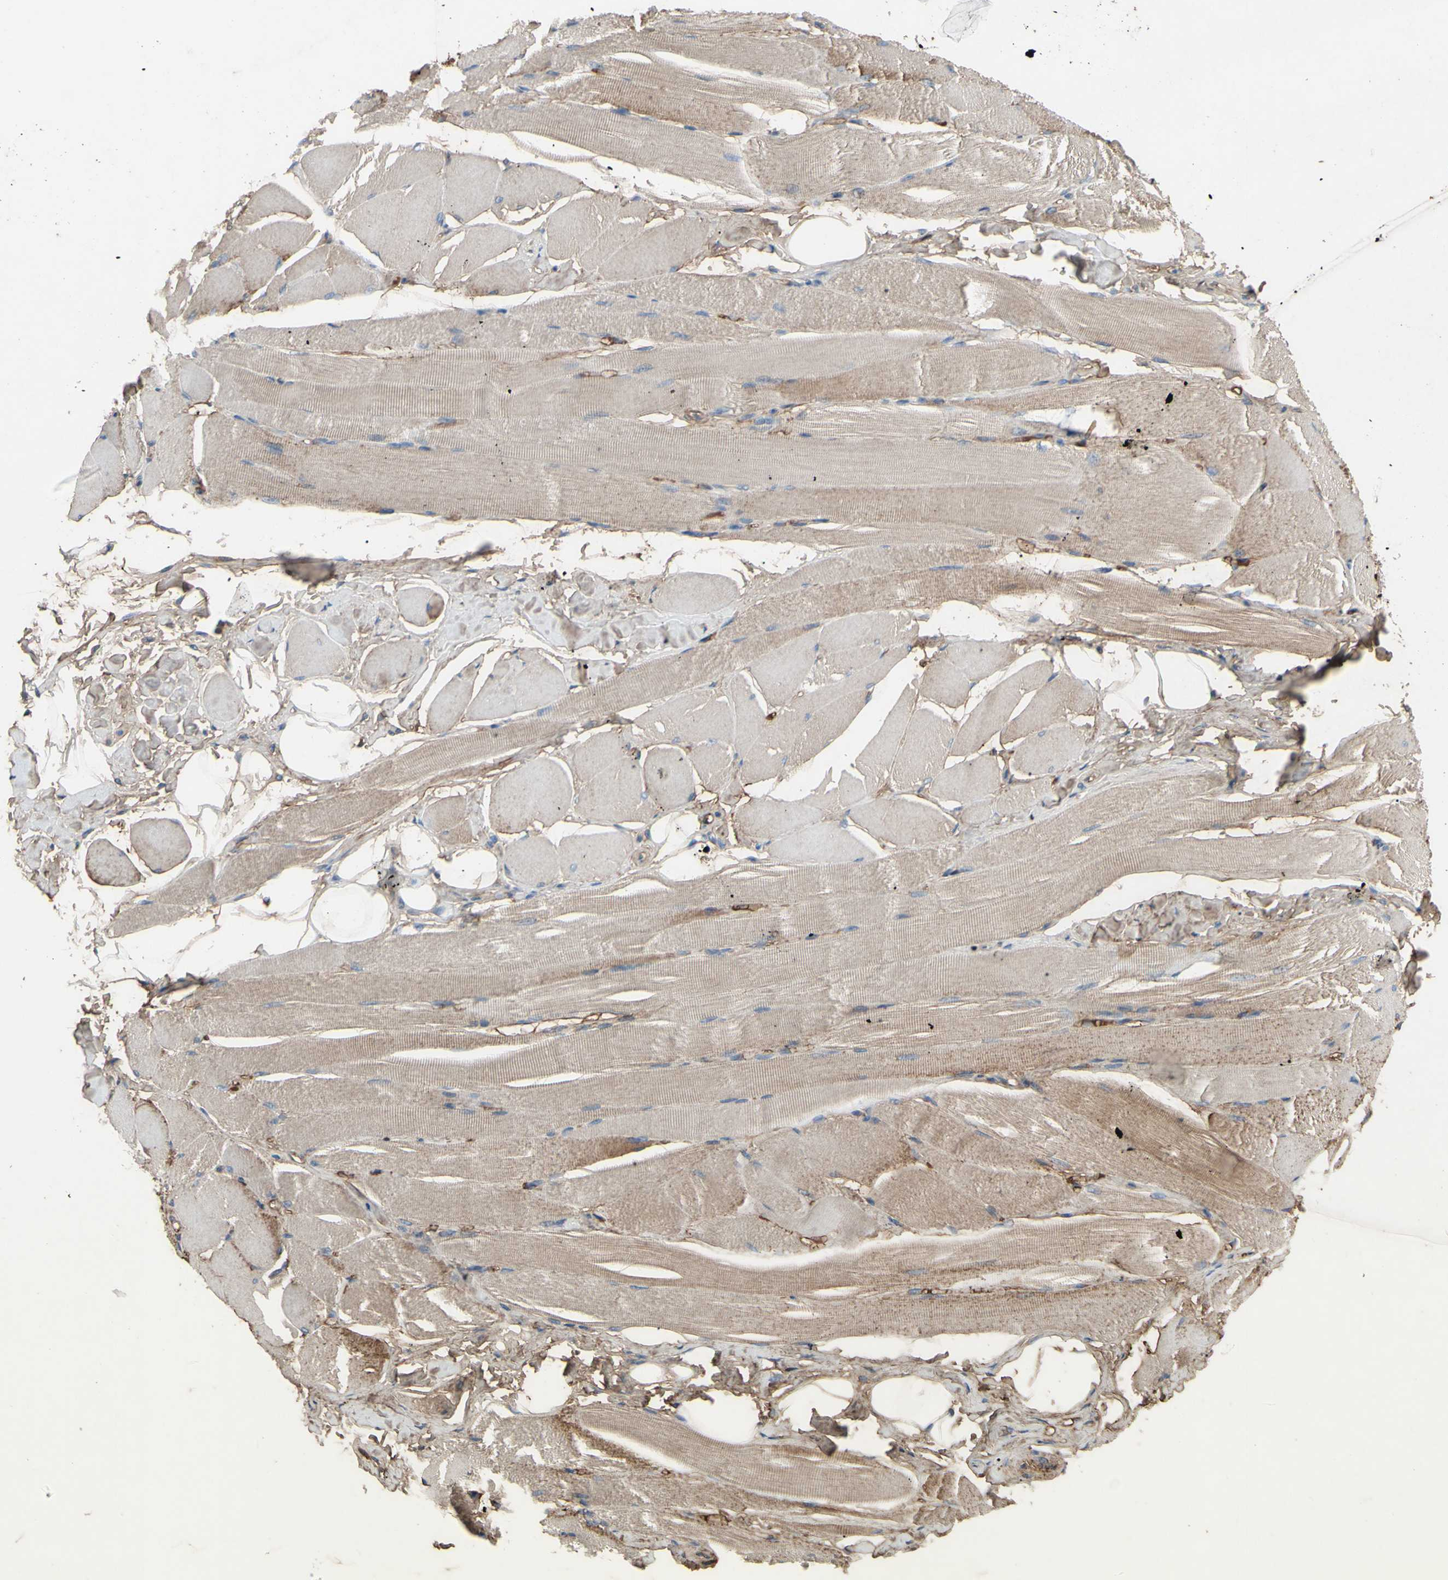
{"staining": {"intensity": "weak", "quantity": "25%-75%", "location": "cytoplasmic/membranous"}, "tissue": "skeletal muscle", "cell_type": "Myocytes", "image_type": "normal", "snomed": [{"axis": "morphology", "description": "Normal tissue, NOS"}, {"axis": "topography", "description": "Skeletal muscle"}, {"axis": "topography", "description": "Peripheral nerve tissue"}], "caption": "The image reveals immunohistochemical staining of benign skeletal muscle. There is weak cytoplasmic/membranous staining is seen in approximately 25%-75% of myocytes.", "gene": "PTGDS", "patient": {"sex": "female", "age": 84}}